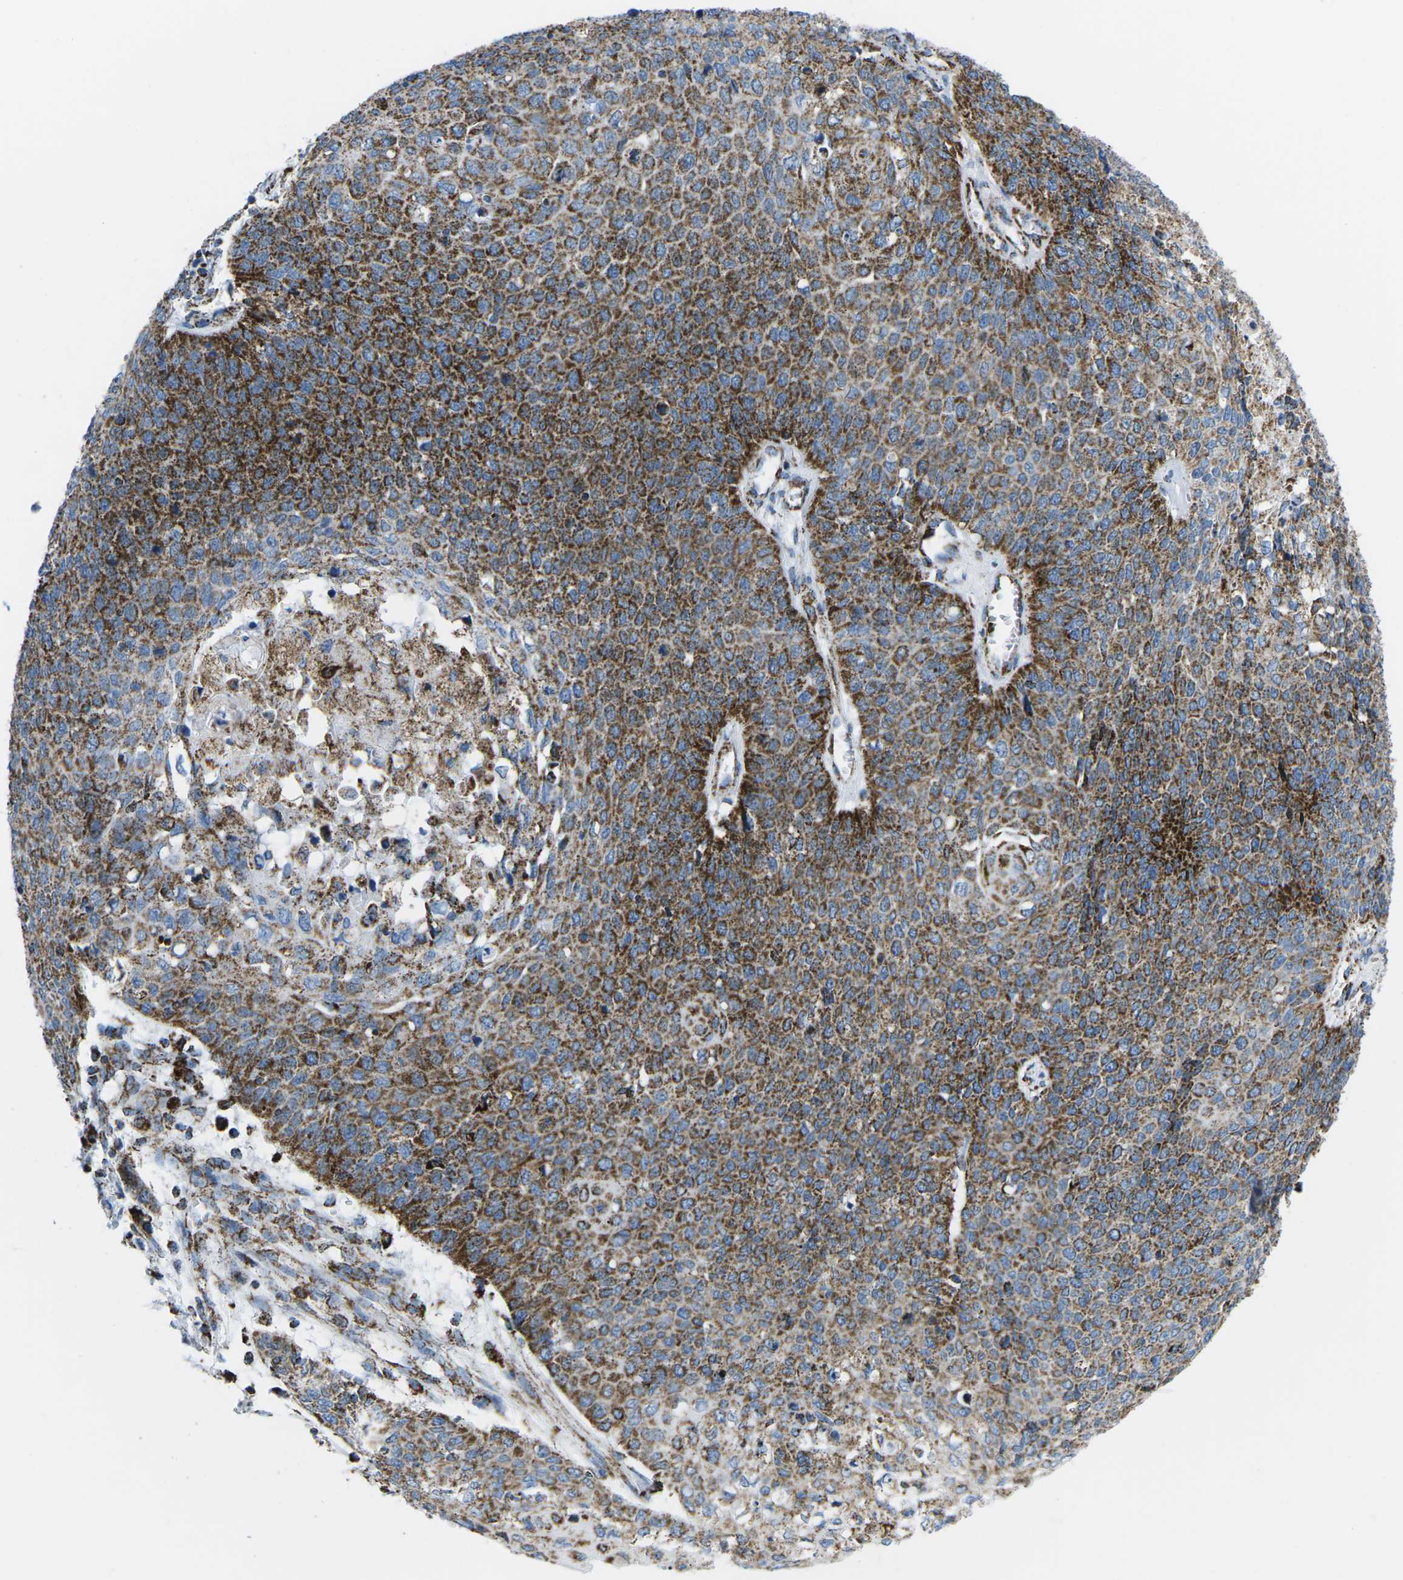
{"staining": {"intensity": "strong", "quantity": ">75%", "location": "cytoplasmic/membranous"}, "tissue": "cervical cancer", "cell_type": "Tumor cells", "image_type": "cancer", "snomed": [{"axis": "morphology", "description": "Squamous cell carcinoma, NOS"}, {"axis": "topography", "description": "Cervix"}], "caption": "Immunohistochemistry (IHC) of cervical cancer demonstrates high levels of strong cytoplasmic/membranous staining in about >75% of tumor cells.", "gene": "COX6C", "patient": {"sex": "female", "age": 39}}